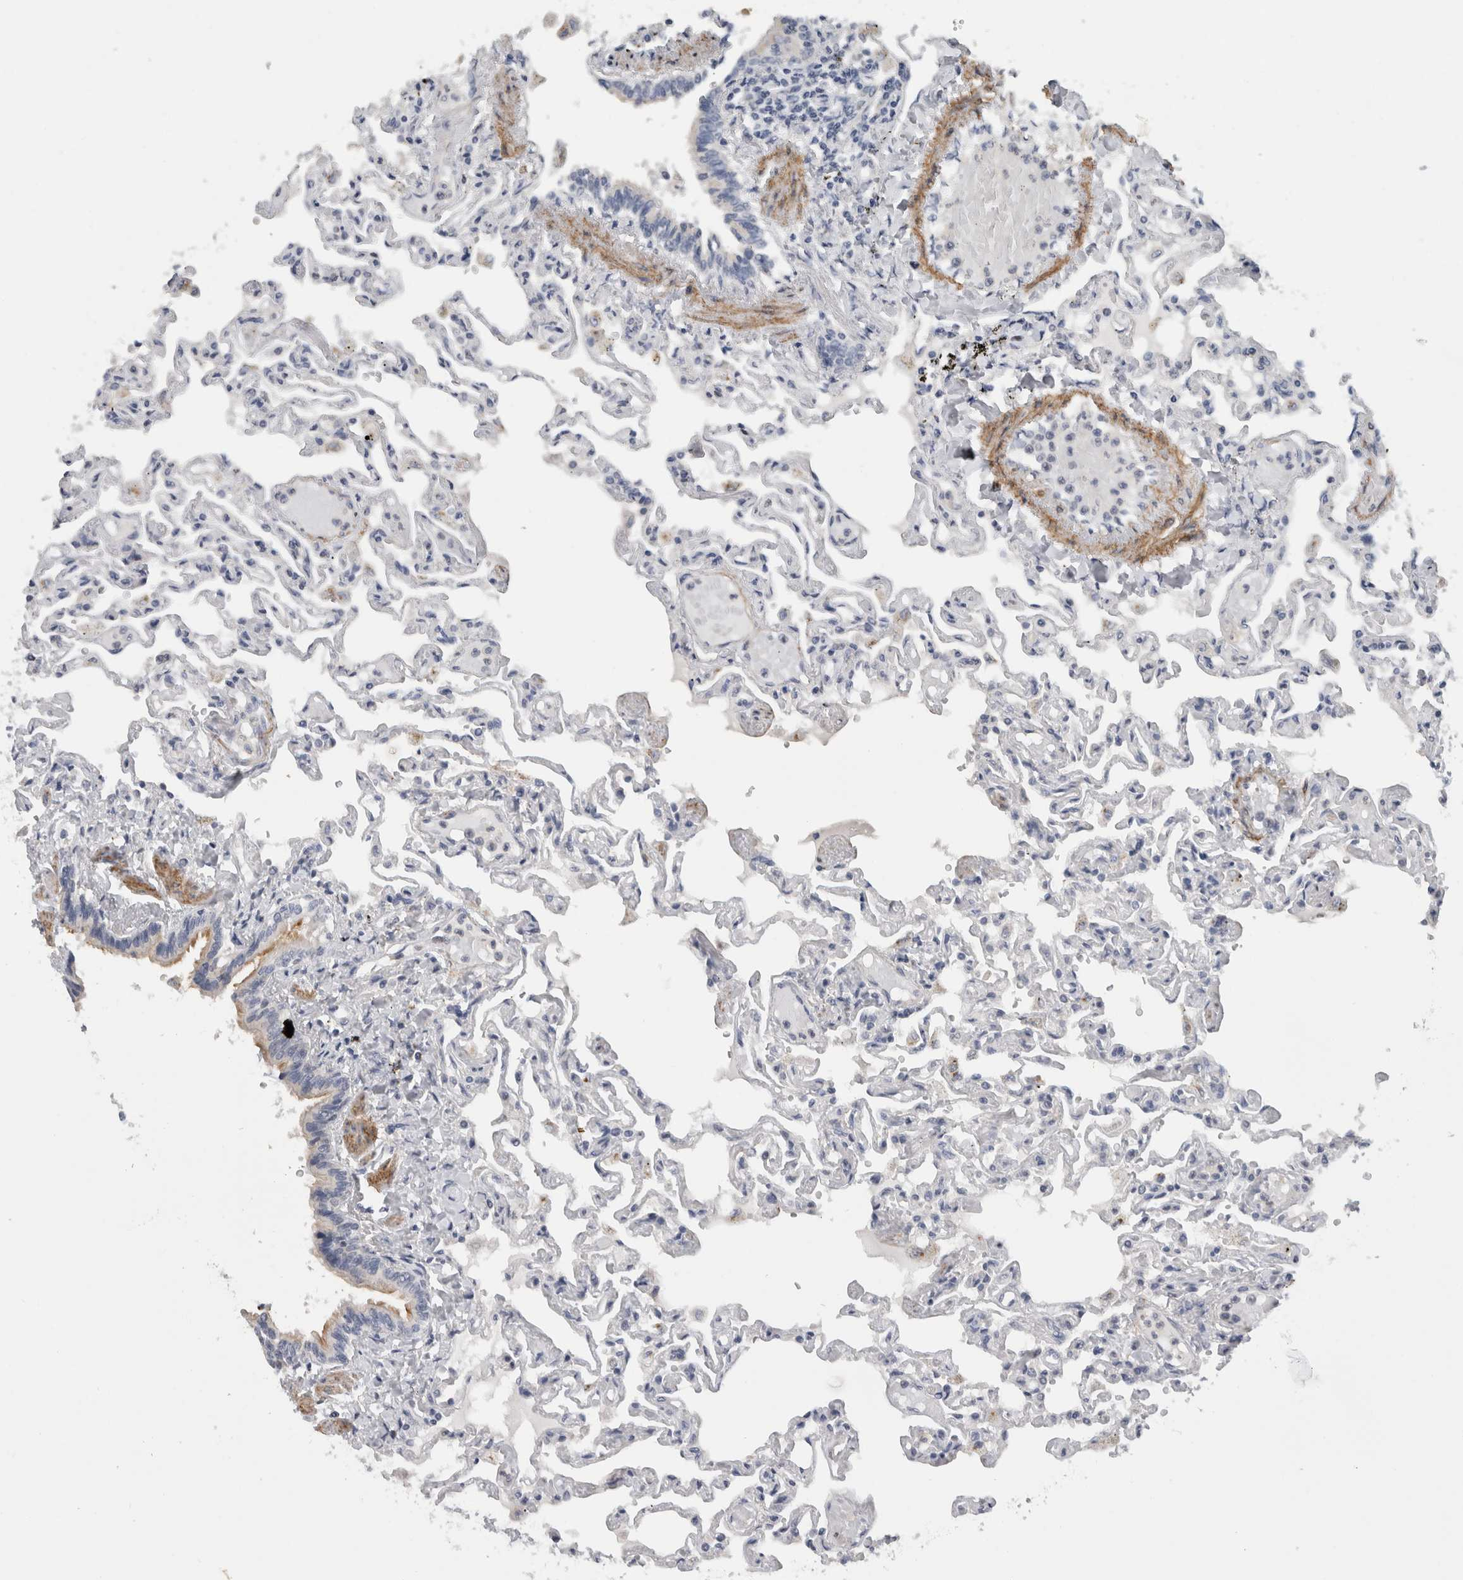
{"staining": {"intensity": "negative", "quantity": "none", "location": "none"}, "tissue": "lung", "cell_type": "Alveolar cells", "image_type": "normal", "snomed": [{"axis": "morphology", "description": "Normal tissue, NOS"}, {"axis": "topography", "description": "Lung"}], "caption": "An IHC photomicrograph of unremarkable lung is shown. There is no staining in alveolar cells of lung.", "gene": "MGAT1", "patient": {"sex": "male", "age": 21}}